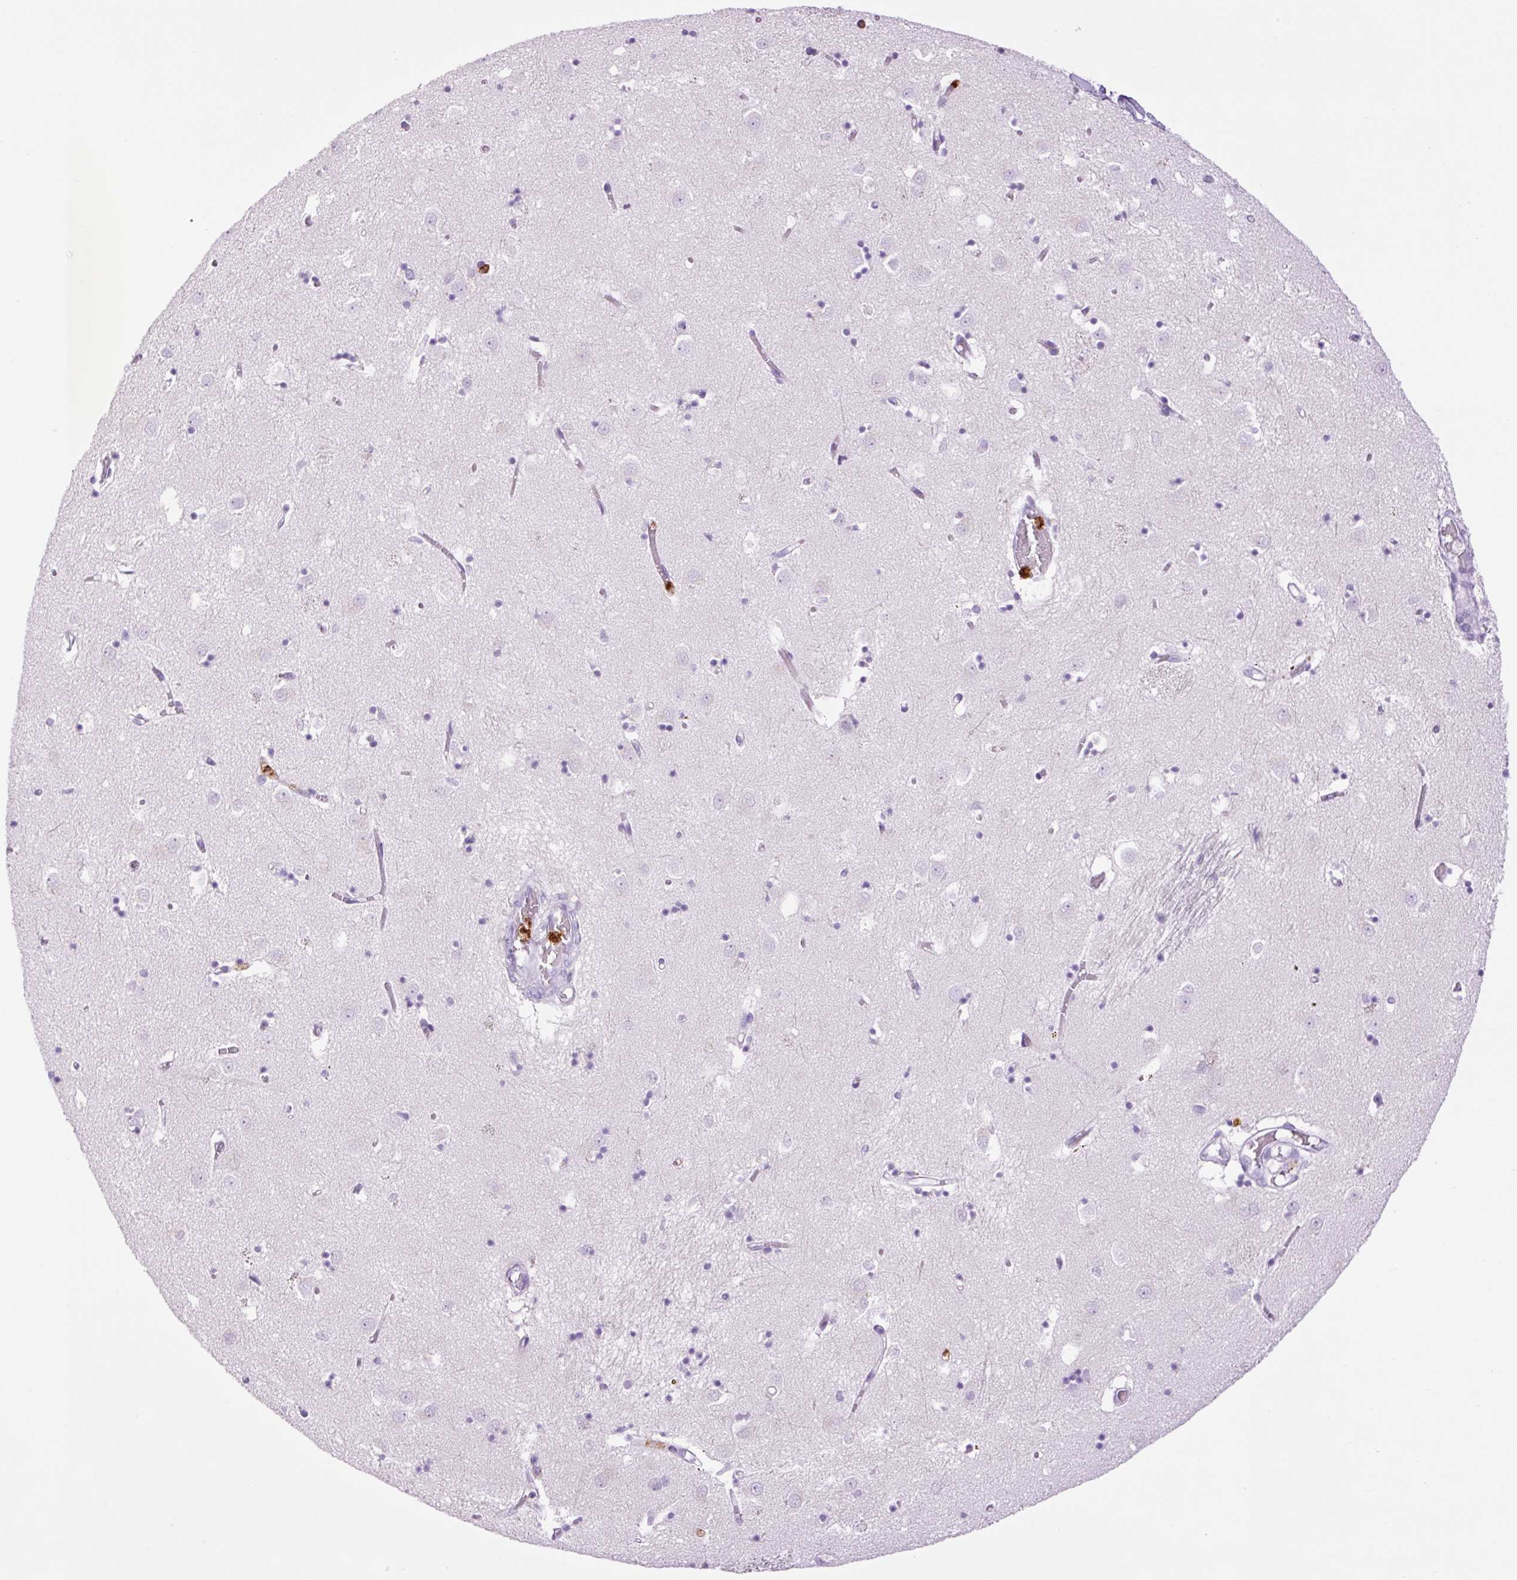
{"staining": {"intensity": "negative", "quantity": "none", "location": "none"}, "tissue": "caudate", "cell_type": "Glial cells", "image_type": "normal", "snomed": [{"axis": "morphology", "description": "Normal tissue, NOS"}, {"axis": "topography", "description": "Lateral ventricle wall"}], "caption": "This is a image of immunohistochemistry staining of unremarkable caudate, which shows no expression in glial cells.", "gene": "LYZ", "patient": {"sex": "male", "age": 70}}